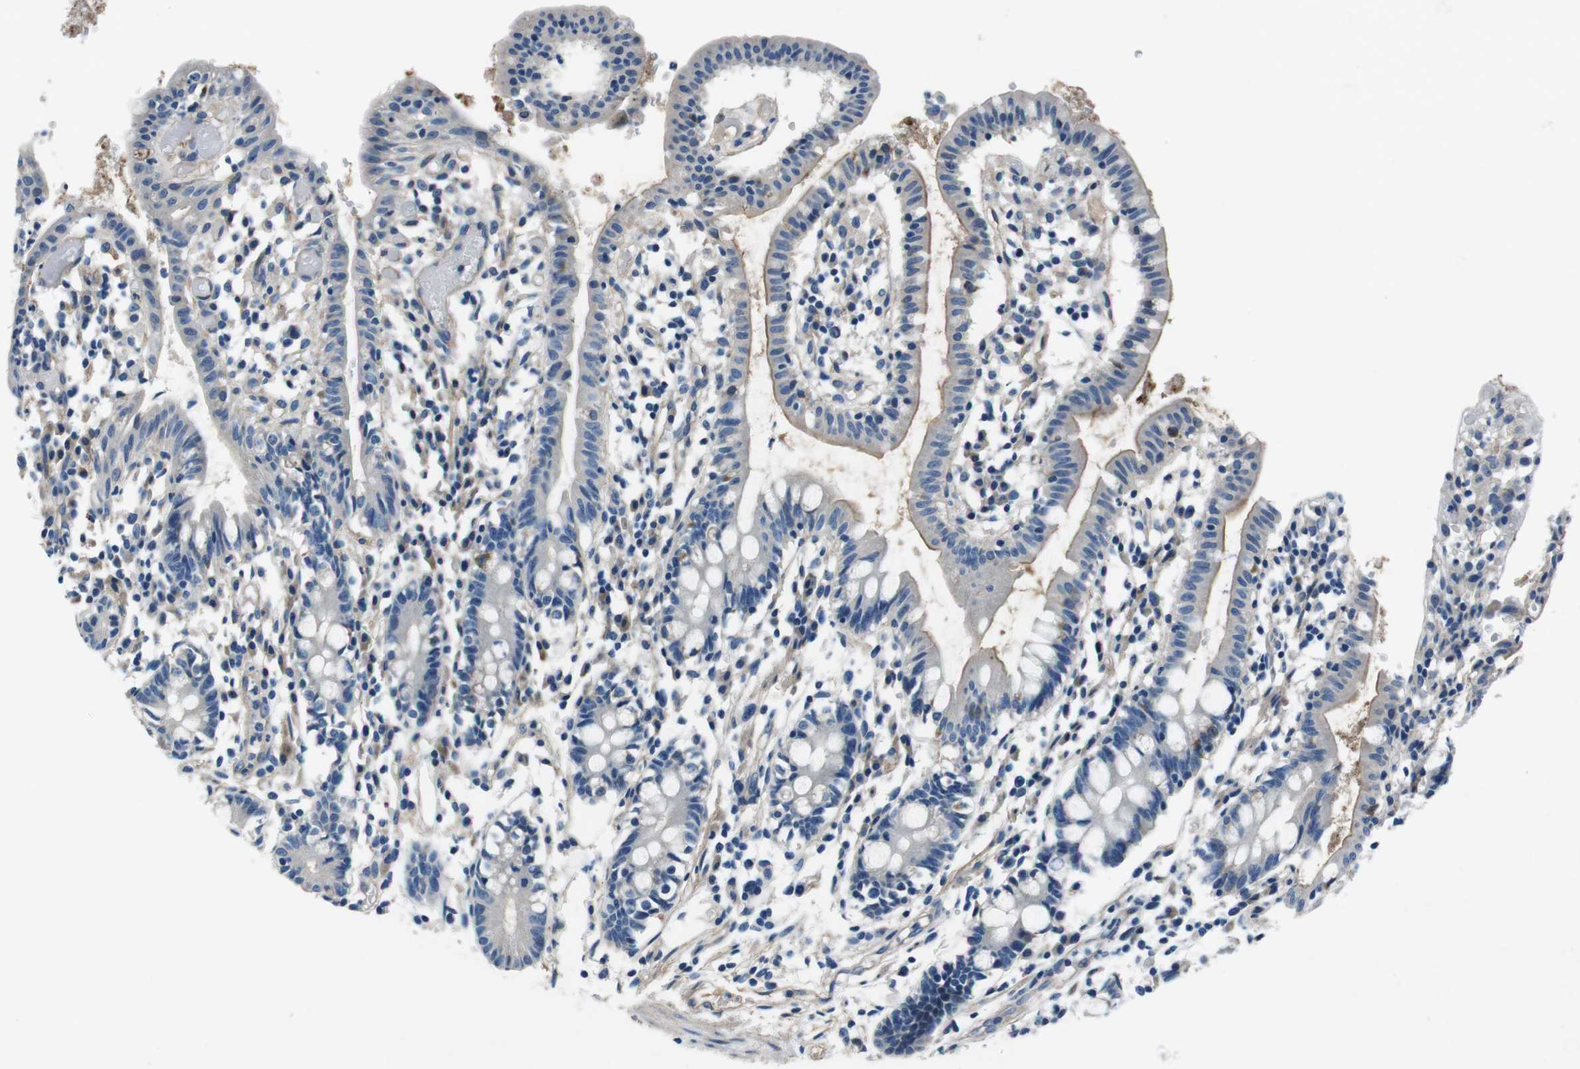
{"staining": {"intensity": "weak", "quantity": "<25%", "location": "cytoplasmic/membranous"}, "tissue": "small intestine", "cell_type": "Glandular cells", "image_type": "normal", "snomed": [{"axis": "morphology", "description": "Normal tissue, NOS"}, {"axis": "morphology", "description": "Cystadenocarcinoma, serous, Metastatic site"}, {"axis": "topography", "description": "Small intestine"}], "caption": "High magnification brightfield microscopy of benign small intestine stained with DAB (brown) and counterstained with hematoxylin (blue): glandular cells show no significant positivity.", "gene": "CASQ1", "patient": {"sex": "female", "age": 61}}